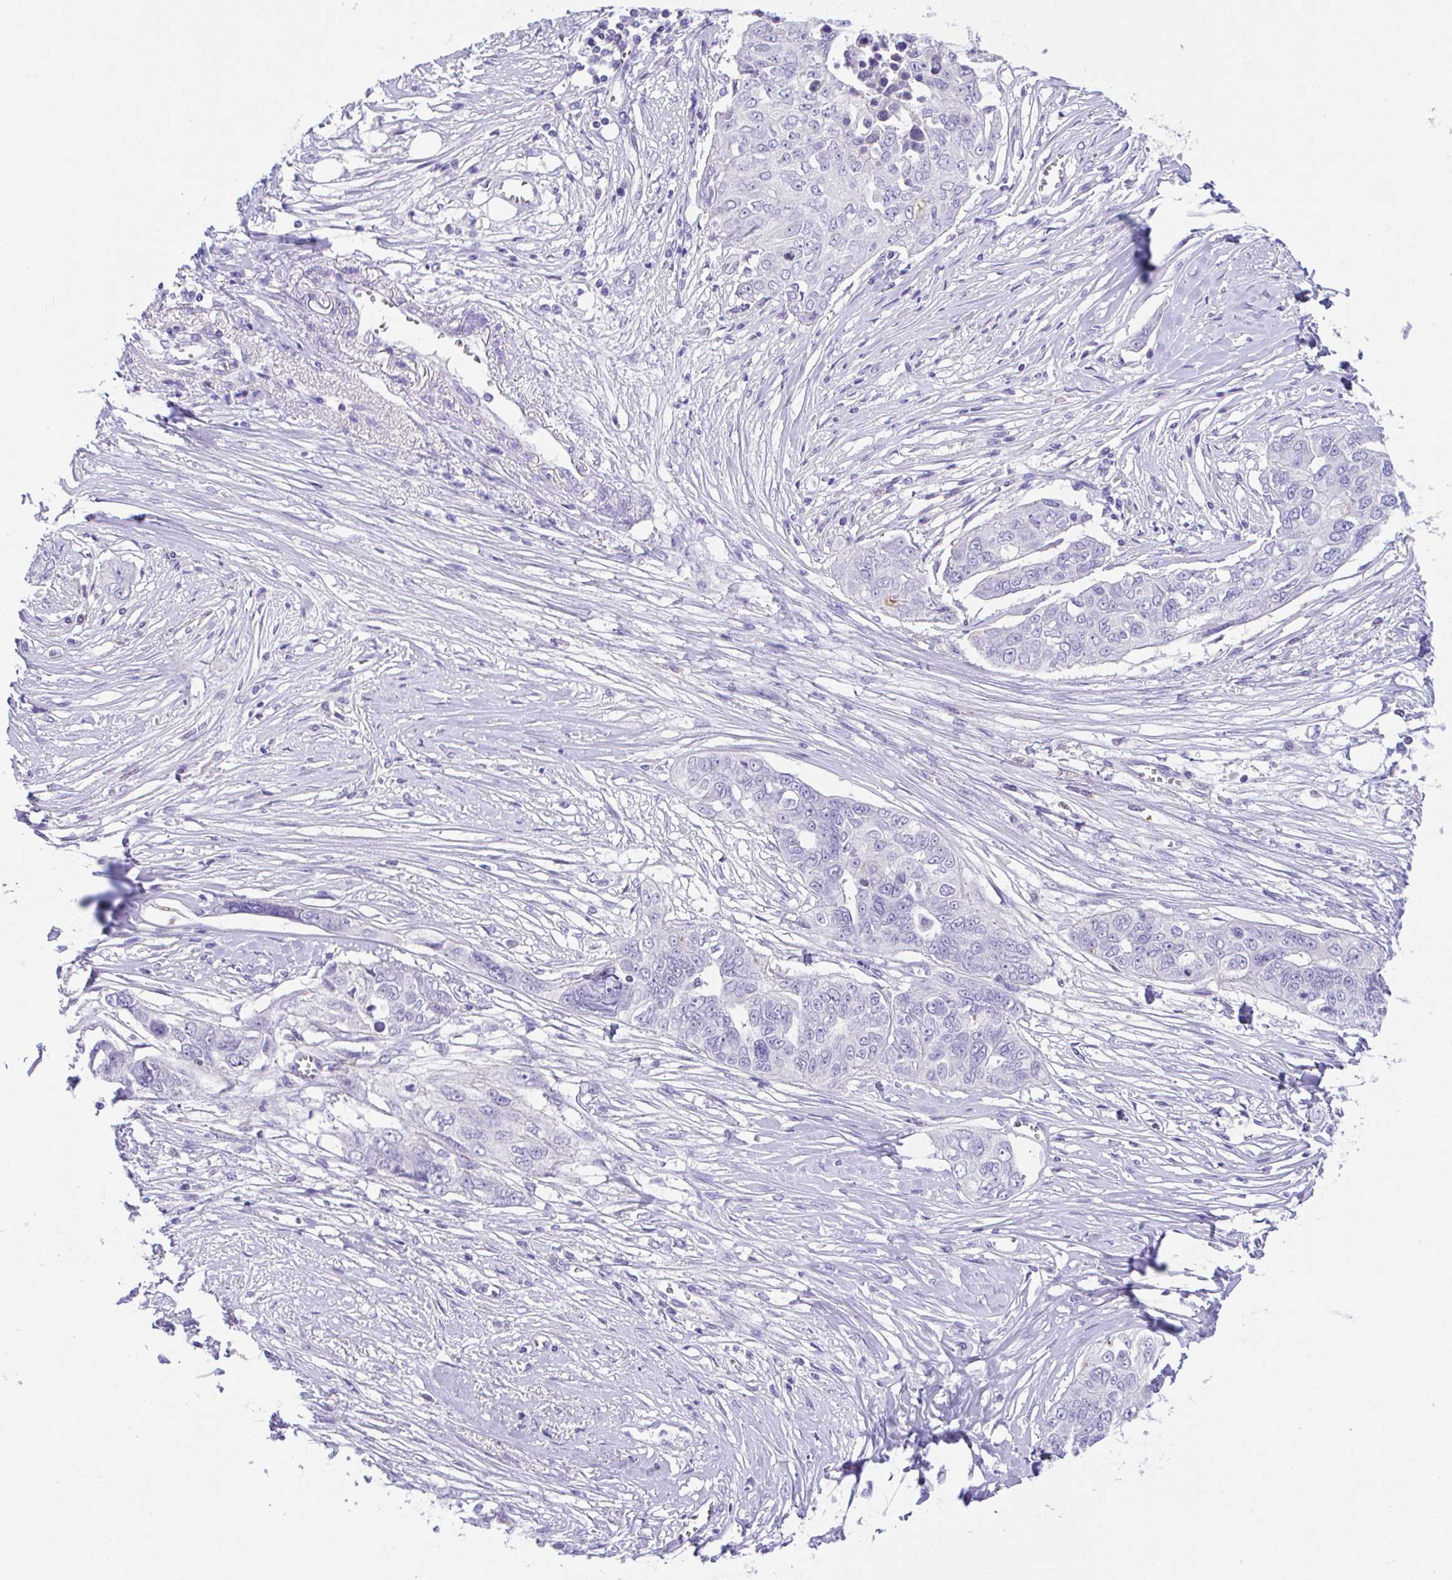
{"staining": {"intensity": "negative", "quantity": "none", "location": "none"}, "tissue": "ovarian cancer", "cell_type": "Tumor cells", "image_type": "cancer", "snomed": [{"axis": "morphology", "description": "Carcinoma, endometroid"}, {"axis": "topography", "description": "Ovary"}], "caption": "Tumor cells are negative for protein expression in human endometroid carcinoma (ovarian). Nuclei are stained in blue.", "gene": "HACD4", "patient": {"sex": "female", "age": 70}}